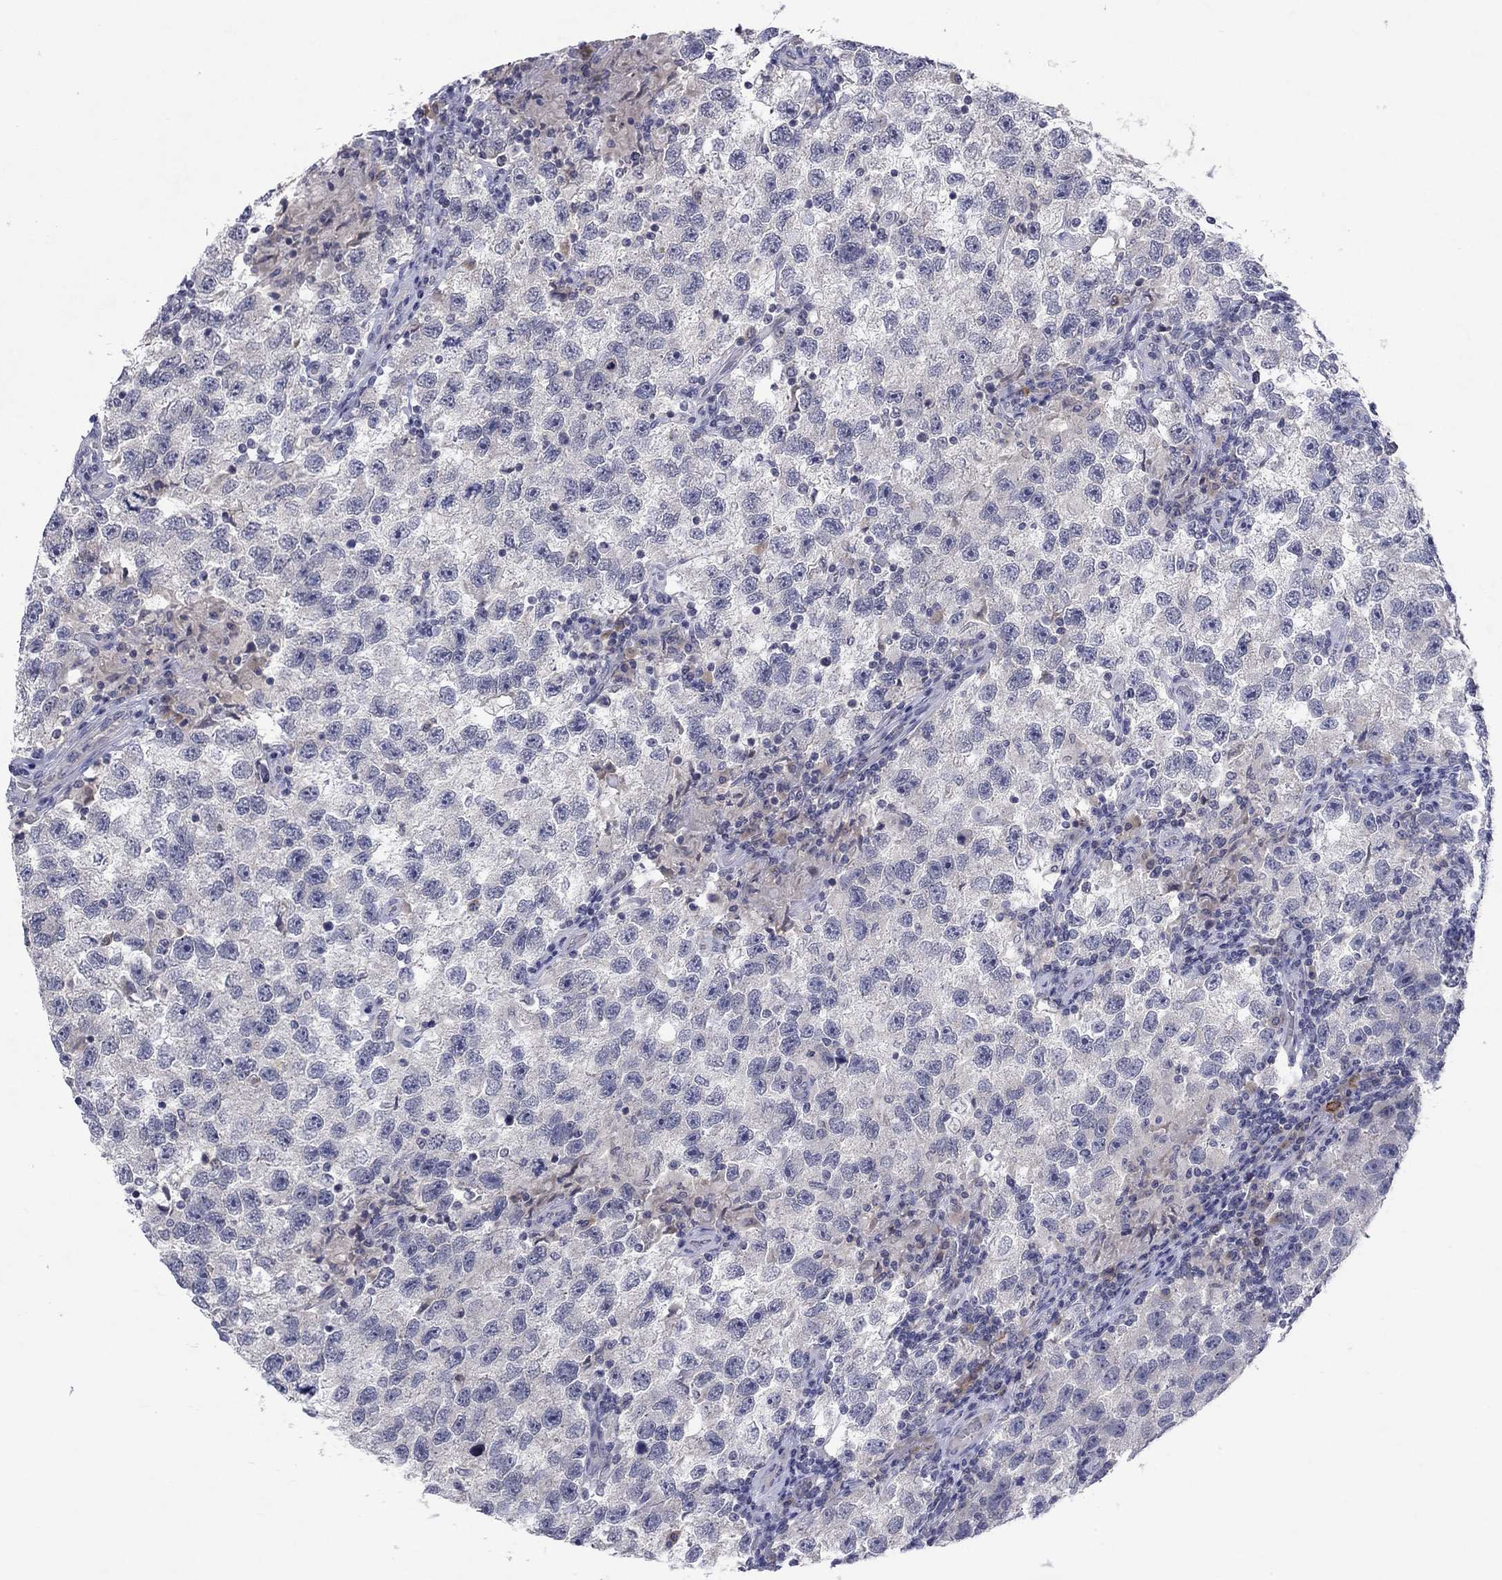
{"staining": {"intensity": "negative", "quantity": "none", "location": "none"}, "tissue": "testis cancer", "cell_type": "Tumor cells", "image_type": "cancer", "snomed": [{"axis": "morphology", "description": "Seminoma, NOS"}, {"axis": "topography", "description": "Testis"}], "caption": "Immunohistochemistry (IHC) micrograph of seminoma (testis) stained for a protein (brown), which shows no positivity in tumor cells. Nuclei are stained in blue.", "gene": "CACNA1A", "patient": {"sex": "male", "age": 26}}